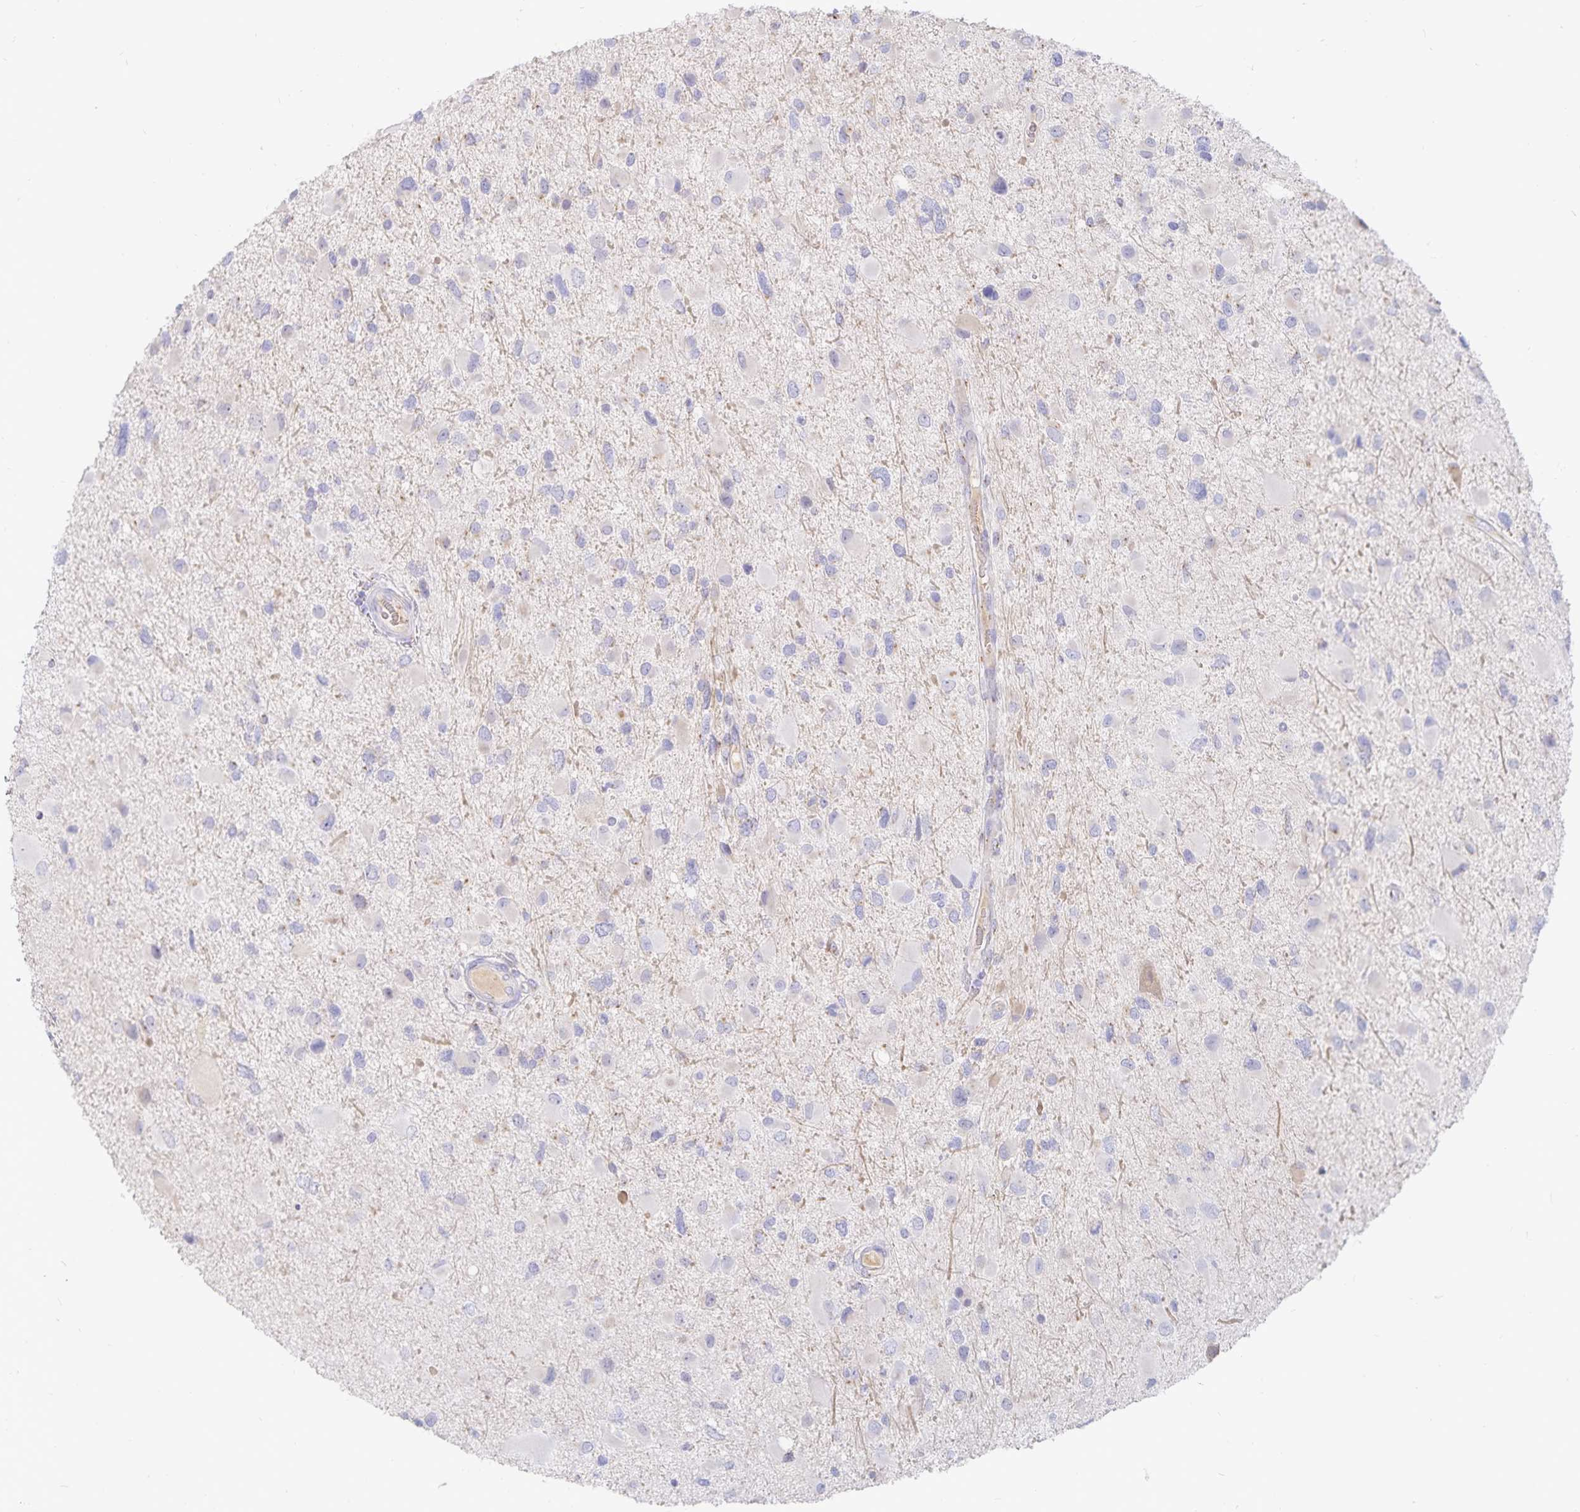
{"staining": {"intensity": "negative", "quantity": "none", "location": "none"}, "tissue": "glioma", "cell_type": "Tumor cells", "image_type": "cancer", "snomed": [{"axis": "morphology", "description": "Glioma, malignant, Low grade"}, {"axis": "topography", "description": "Brain"}], "caption": "Glioma was stained to show a protein in brown. There is no significant expression in tumor cells.", "gene": "PKHD1", "patient": {"sex": "female", "age": 32}}